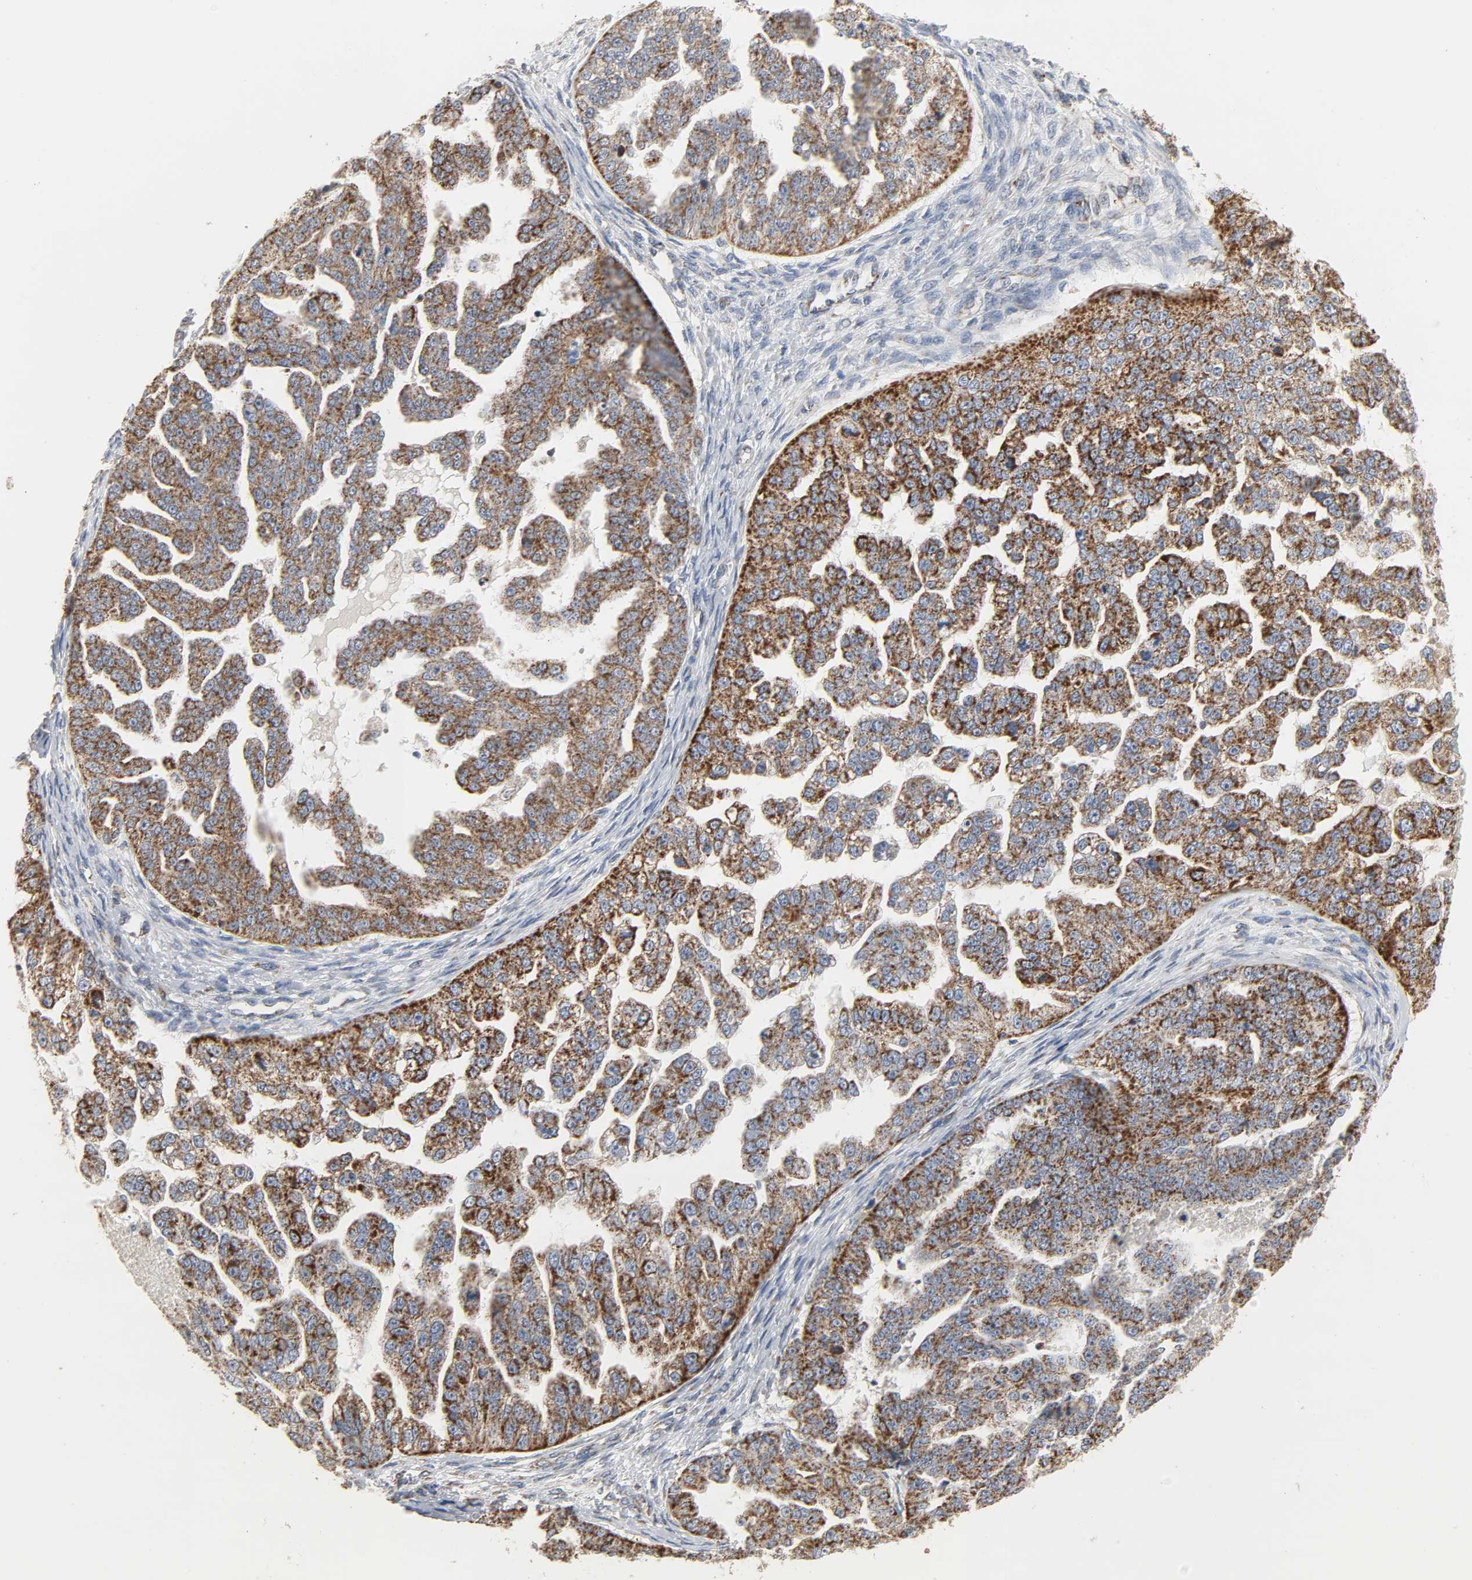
{"staining": {"intensity": "strong", "quantity": ">75%", "location": "cytoplasmic/membranous"}, "tissue": "ovarian cancer", "cell_type": "Tumor cells", "image_type": "cancer", "snomed": [{"axis": "morphology", "description": "Cystadenocarcinoma, serous, NOS"}, {"axis": "topography", "description": "Ovary"}], "caption": "Approximately >75% of tumor cells in human ovarian cancer reveal strong cytoplasmic/membranous protein positivity as visualized by brown immunohistochemical staining.", "gene": "ACAT1", "patient": {"sex": "female", "age": 58}}